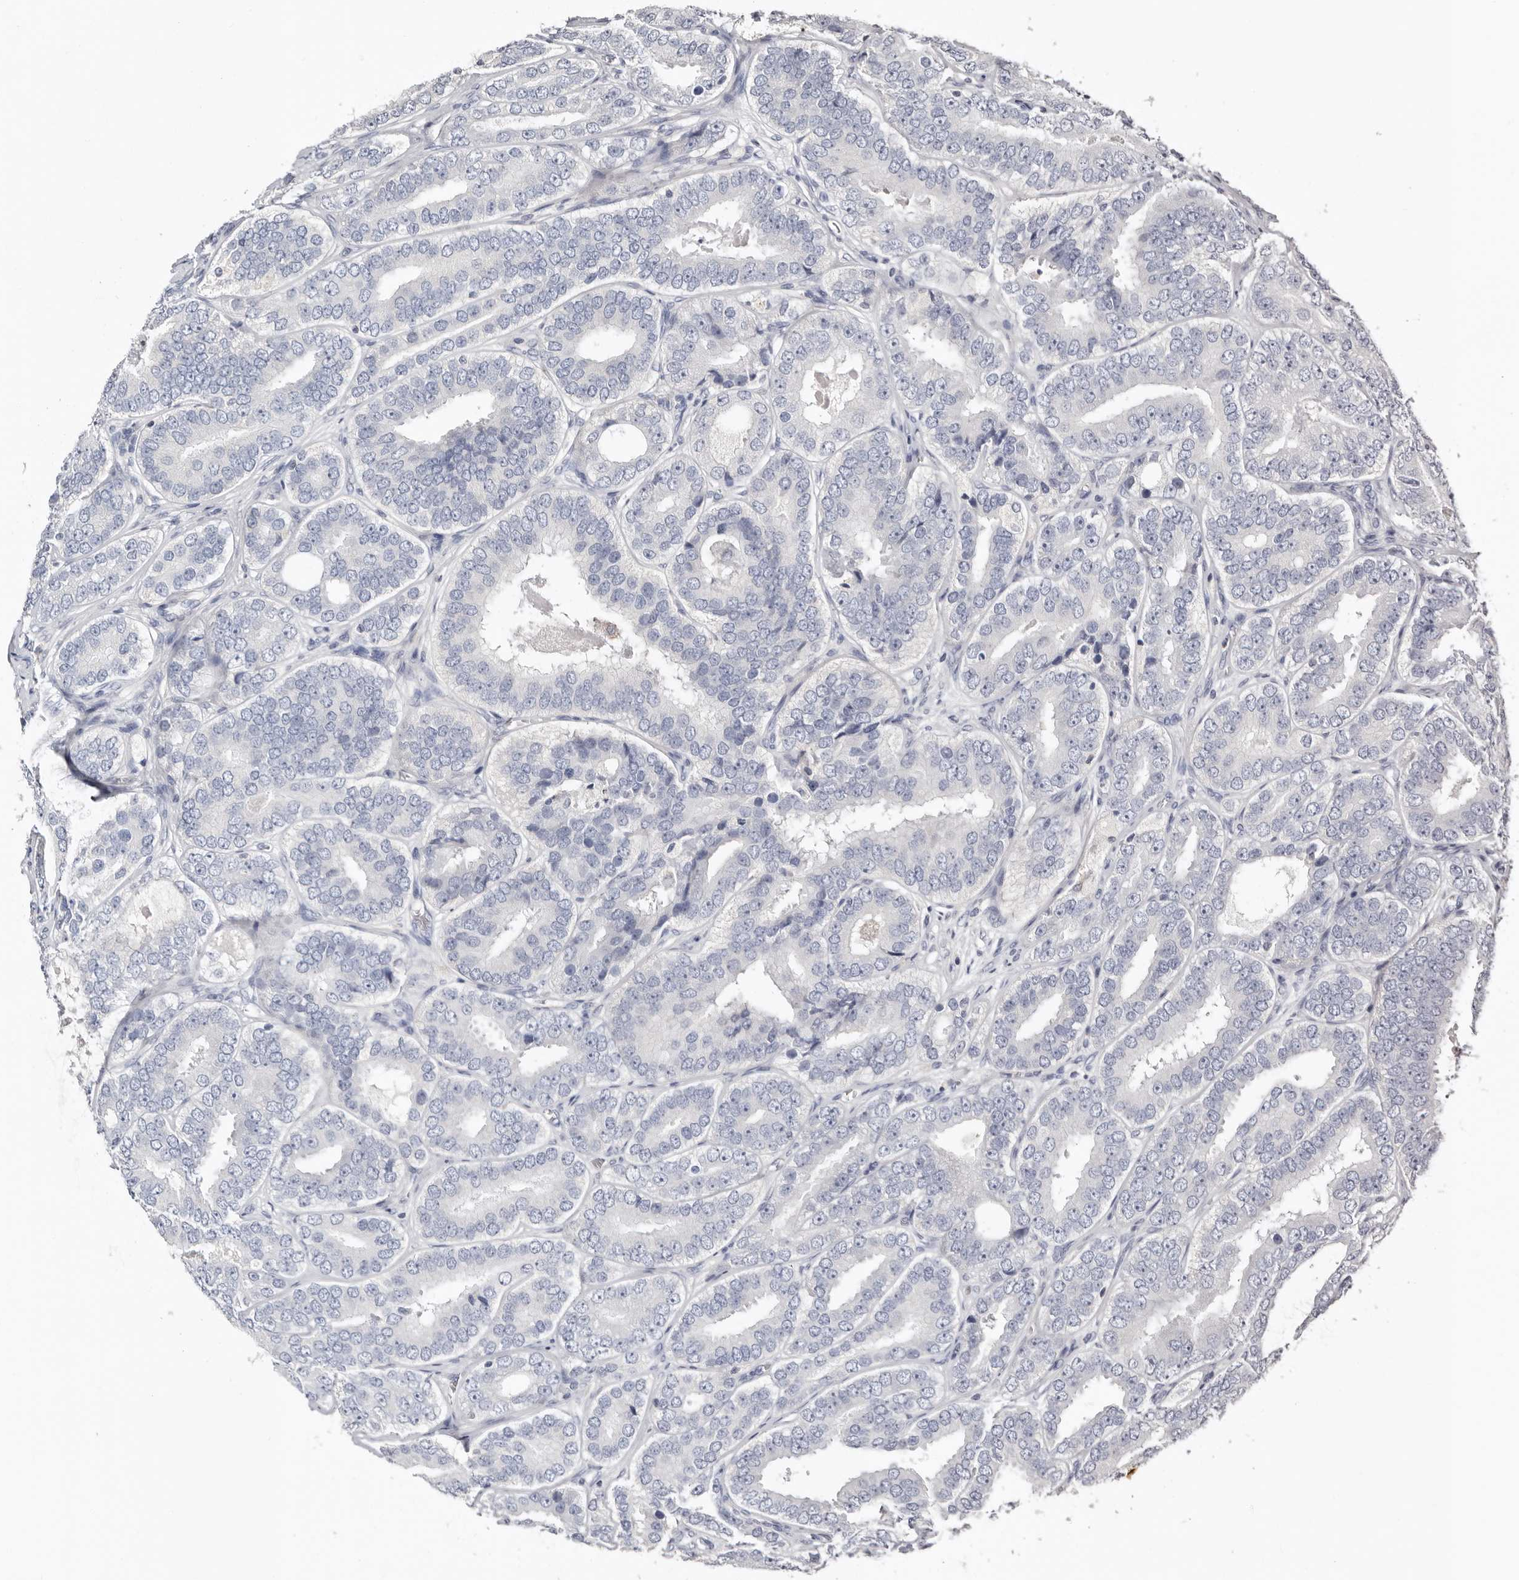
{"staining": {"intensity": "negative", "quantity": "none", "location": "none"}, "tissue": "prostate cancer", "cell_type": "Tumor cells", "image_type": "cancer", "snomed": [{"axis": "morphology", "description": "Adenocarcinoma, High grade"}, {"axis": "topography", "description": "Prostate"}], "caption": "High magnification brightfield microscopy of prostate cancer stained with DAB (3,3'-diaminobenzidine) (brown) and counterstained with hematoxylin (blue): tumor cells show no significant staining. The staining was performed using DAB to visualize the protein expression in brown, while the nuclei were stained in blue with hematoxylin (Magnification: 20x).", "gene": "S100A14", "patient": {"sex": "male", "age": 56}}